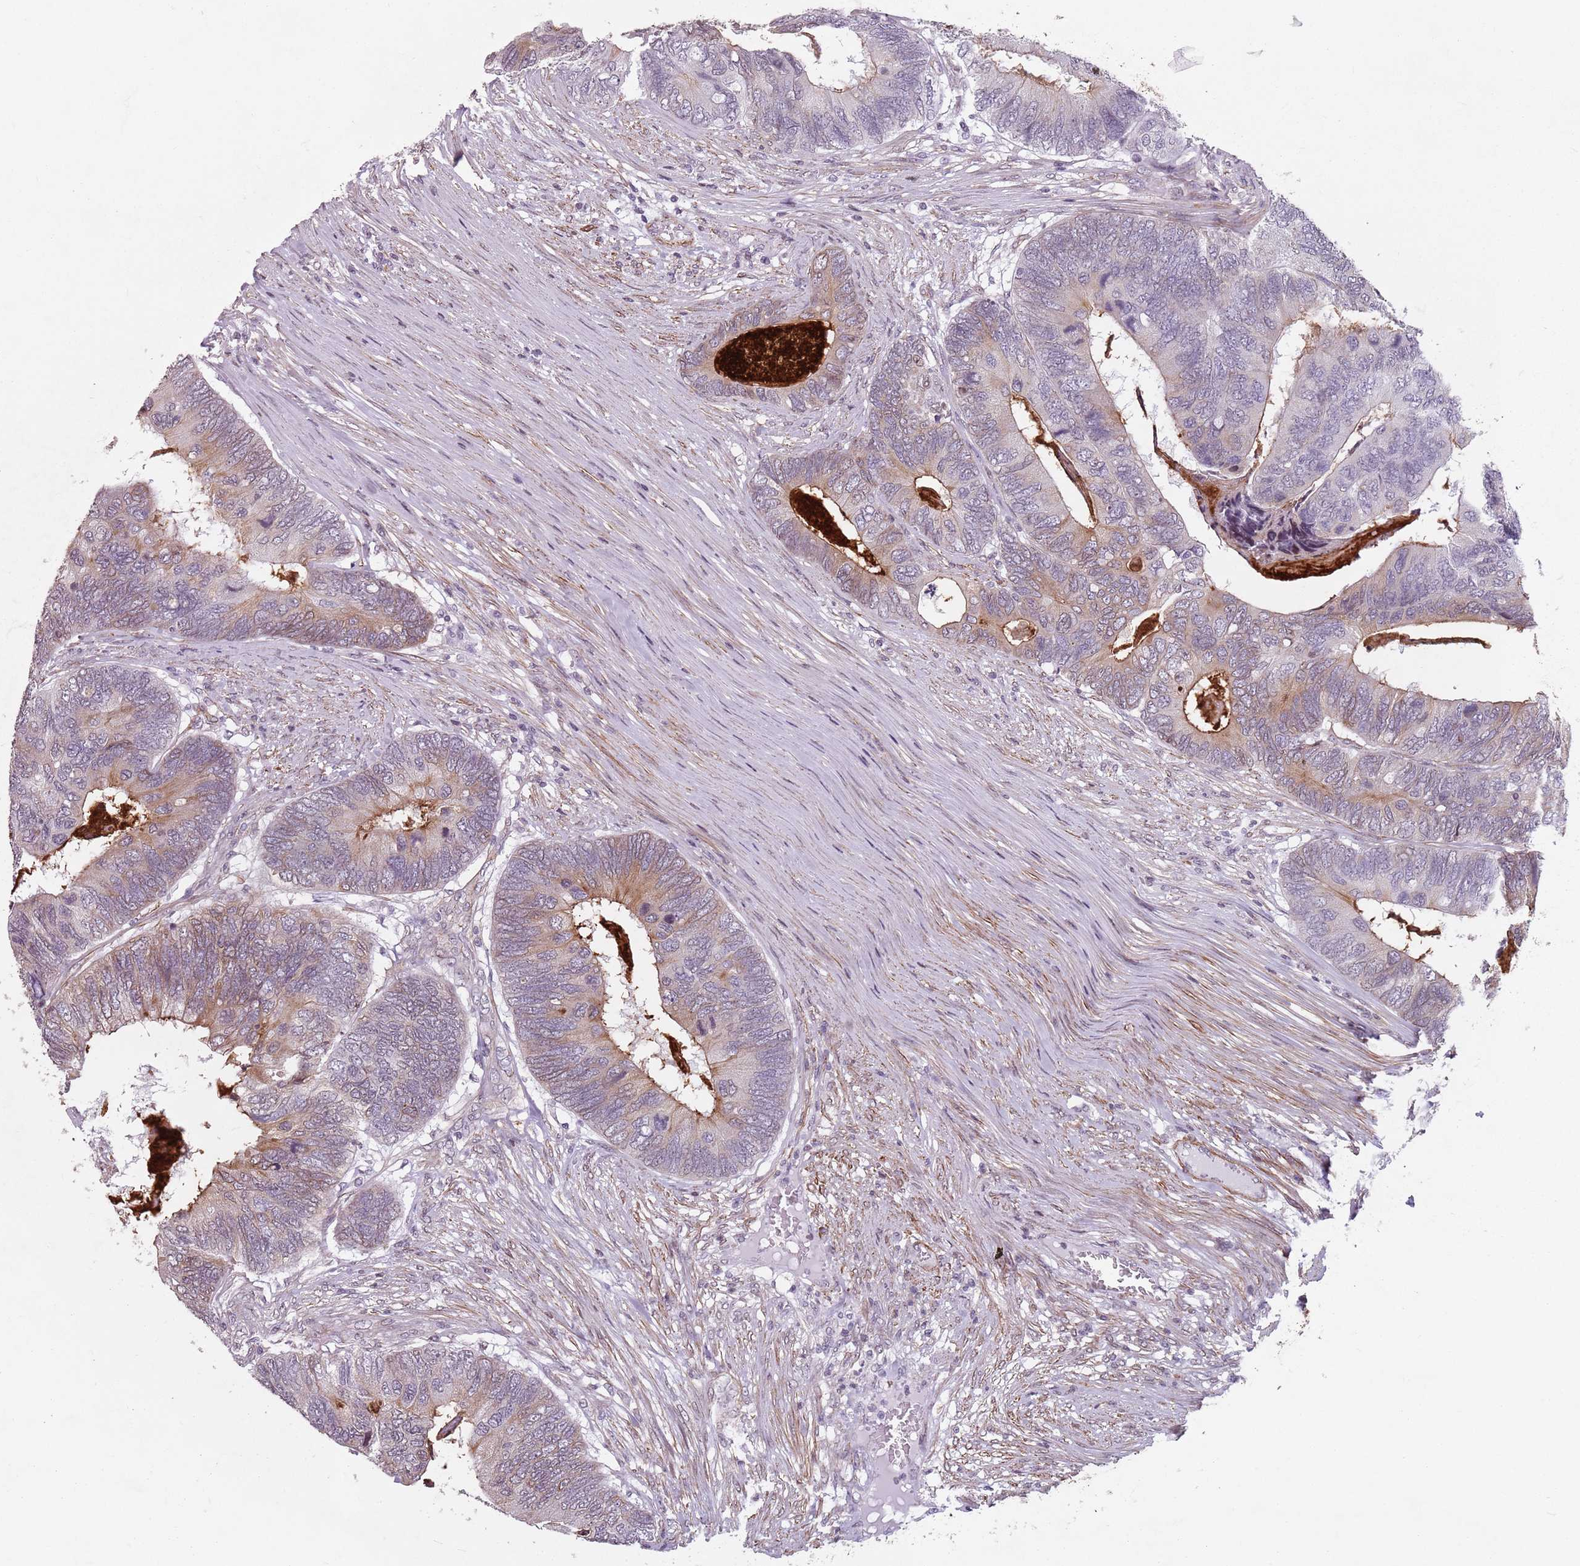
{"staining": {"intensity": "weak", "quantity": "25%-75%", "location": "cytoplasmic/membranous"}, "tissue": "colorectal cancer", "cell_type": "Tumor cells", "image_type": "cancer", "snomed": [{"axis": "morphology", "description": "Adenocarcinoma, NOS"}, {"axis": "topography", "description": "Colon"}], "caption": "An image showing weak cytoplasmic/membranous staining in about 25%-75% of tumor cells in colorectal adenocarcinoma, as visualized by brown immunohistochemical staining.", "gene": "TMC4", "patient": {"sex": "female", "age": 67}}